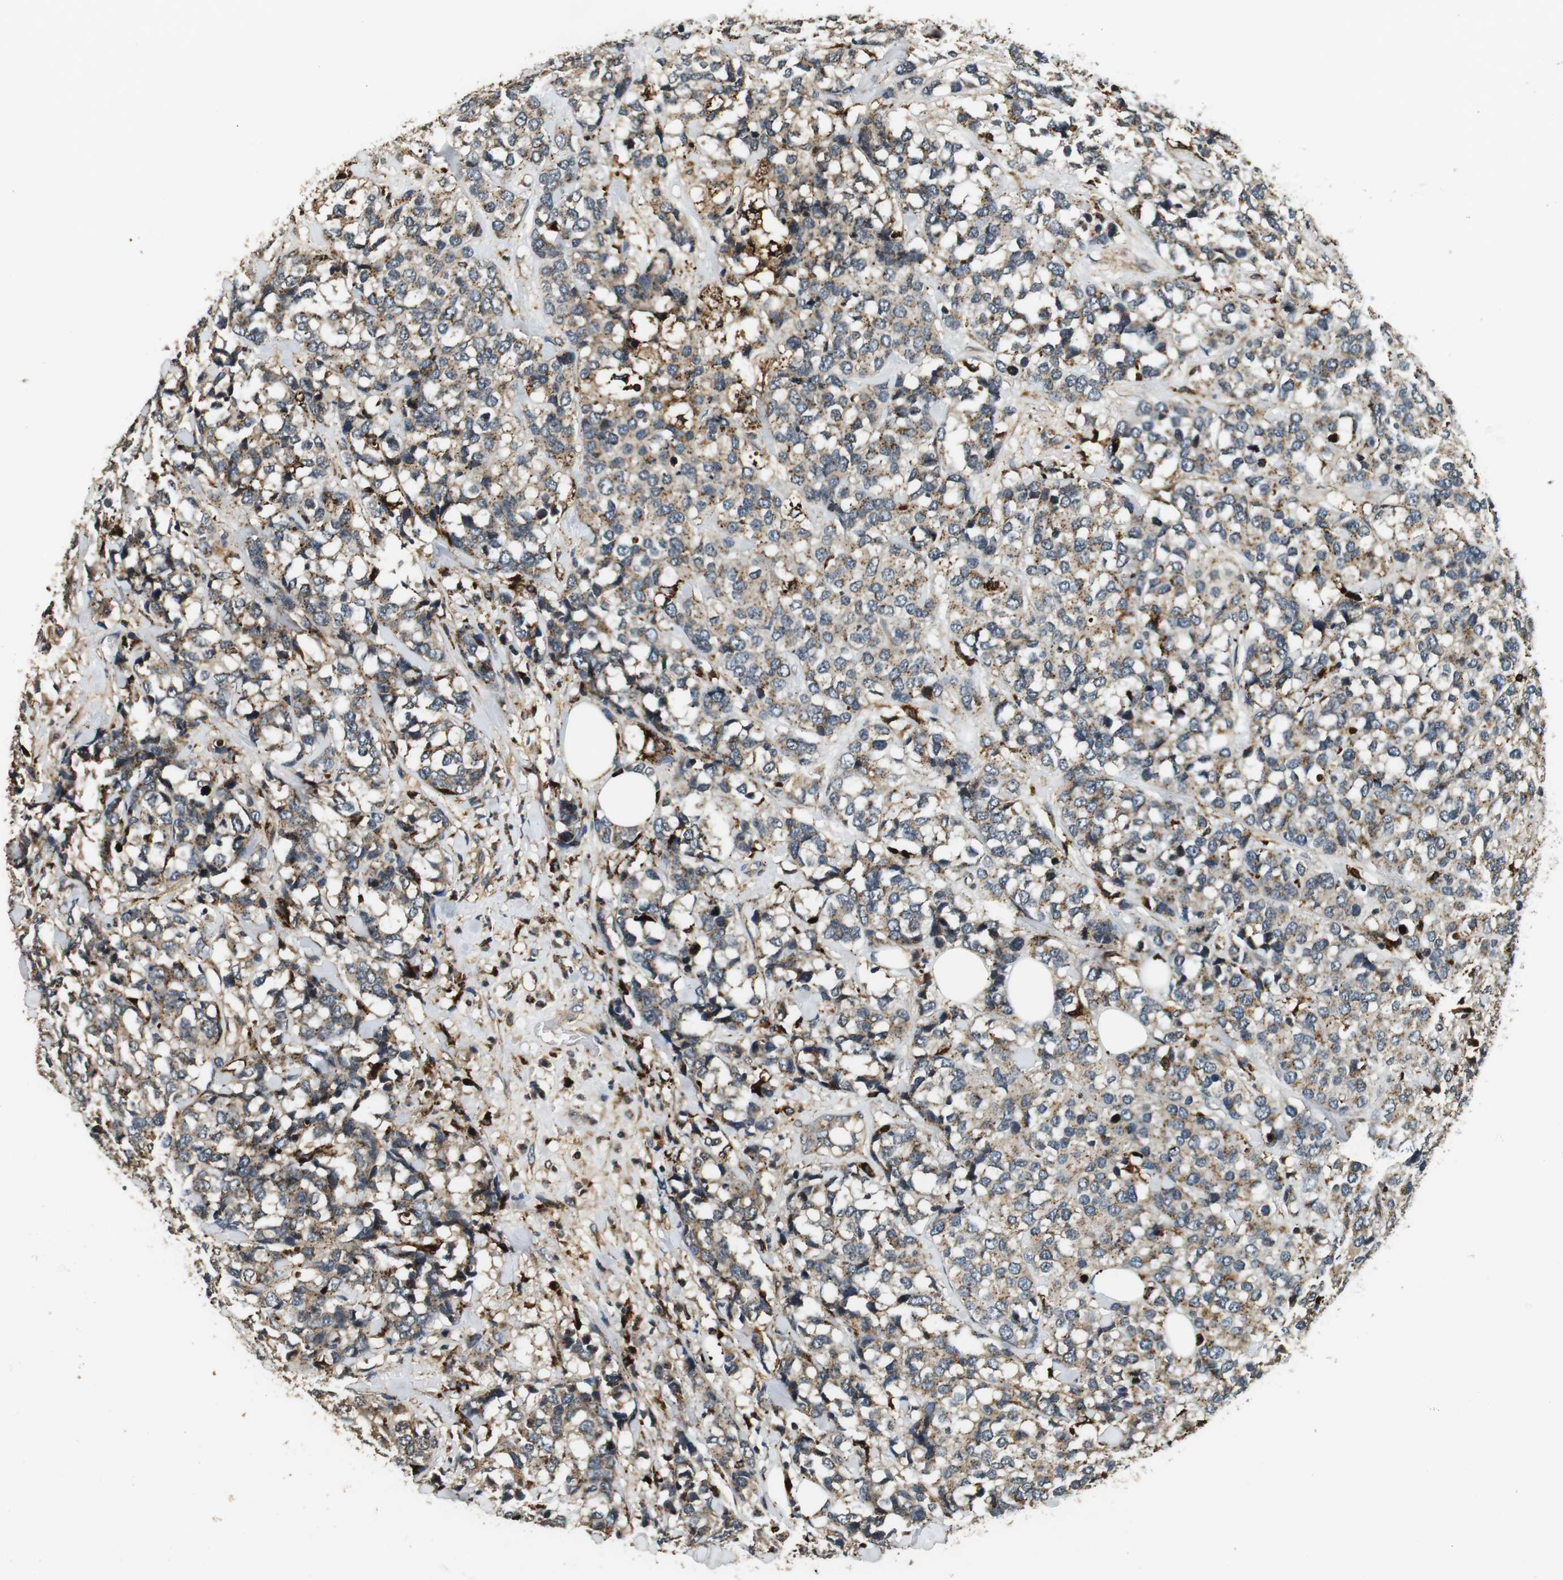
{"staining": {"intensity": "moderate", "quantity": "25%-75%", "location": "cytoplasmic/membranous"}, "tissue": "breast cancer", "cell_type": "Tumor cells", "image_type": "cancer", "snomed": [{"axis": "morphology", "description": "Lobular carcinoma"}, {"axis": "topography", "description": "Breast"}], "caption": "Immunohistochemistry (IHC) of breast cancer displays medium levels of moderate cytoplasmic/membranous positivity in approximately 25%-75% of tumor cells.", "gene": "TXNRD1", "patient": {"sex": "female", "age": 59}}